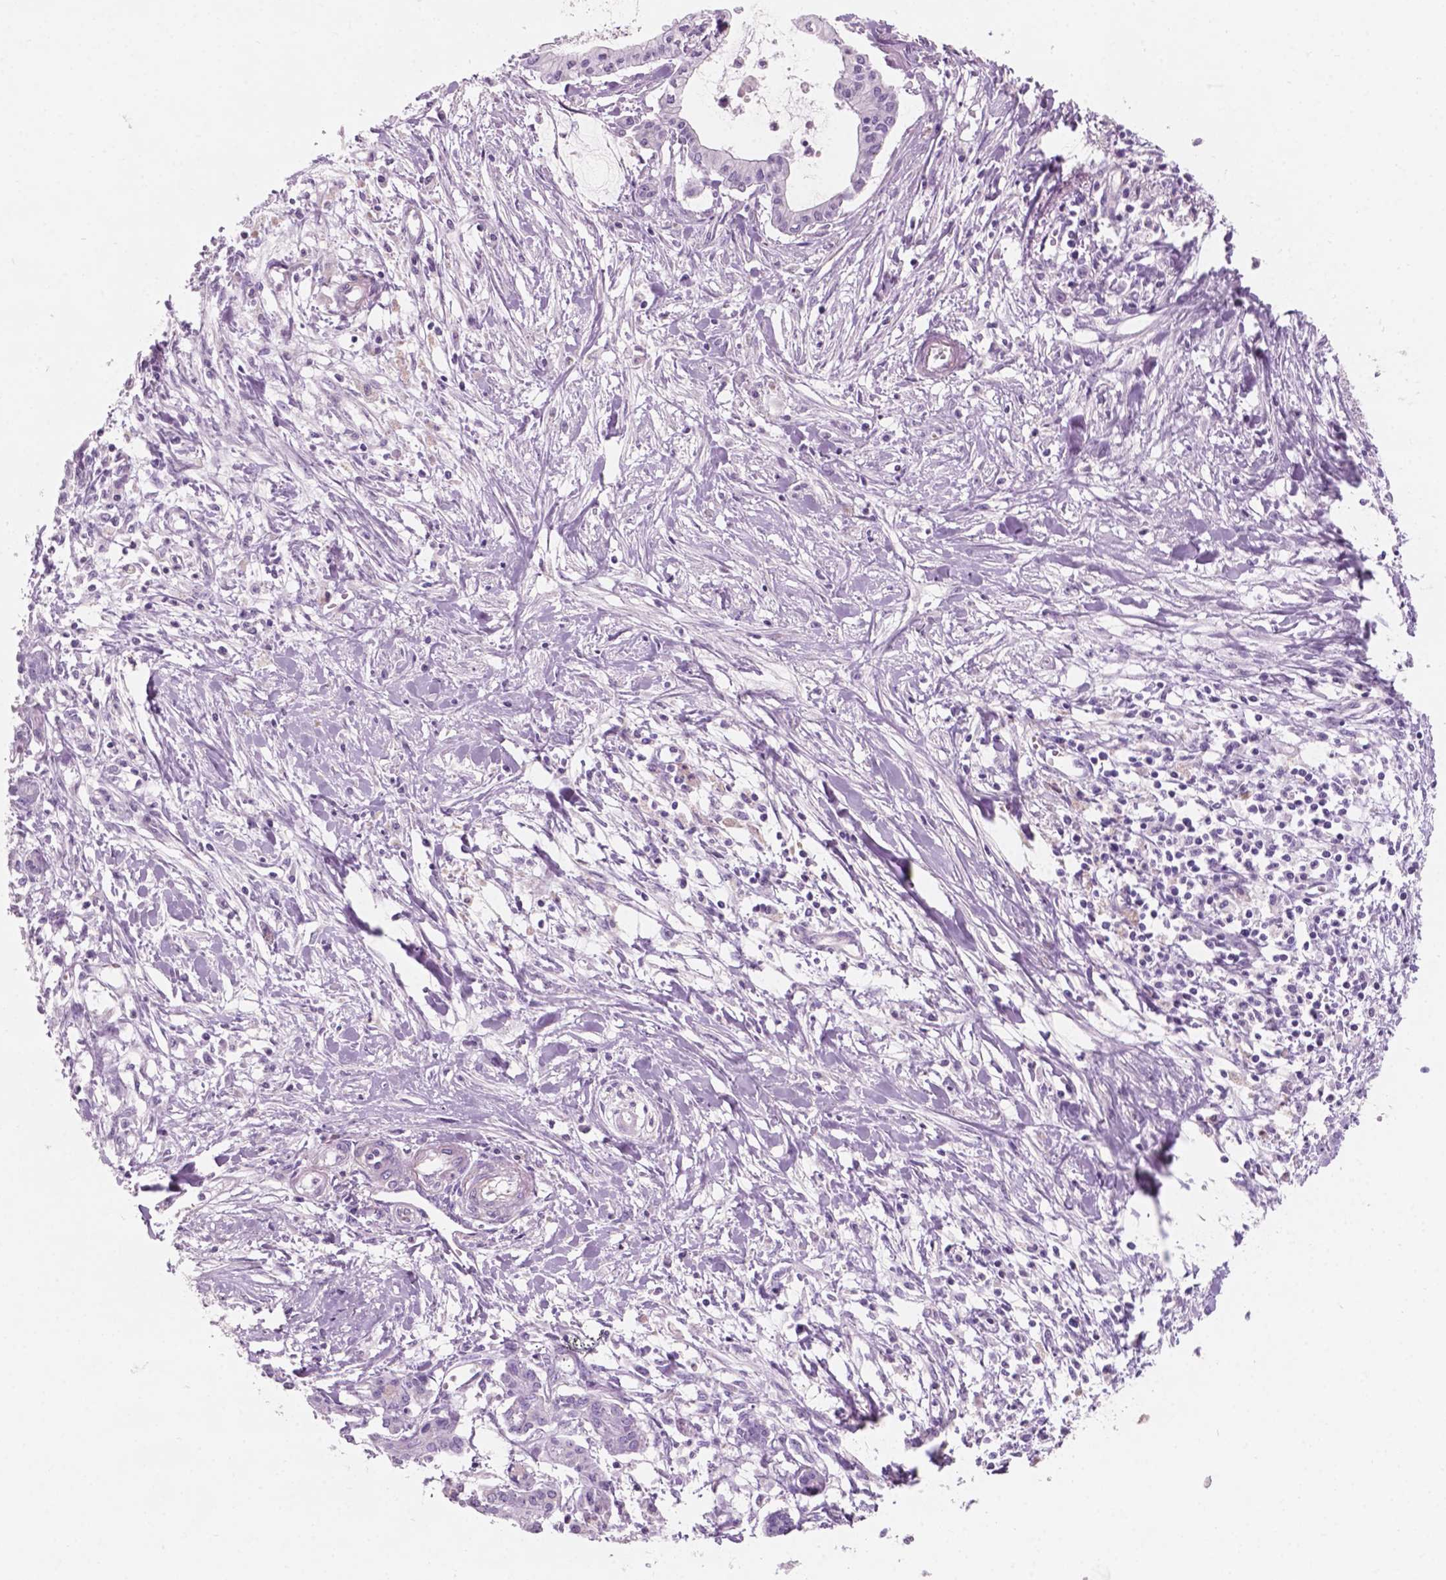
{"staining": {"intensity": "negative", "quantity": "none", "location": "none"}, "tissue": "pancreatic cancer", "cell_type": "Tumor cells", "image_type": "cancer", "snomed": [{"axis": "morphology", "description": "Adenocarcinoma, NOS"}, {"axis": "topography", "description": "Pancreas"}], "caption": "The histopathology image shows no staining of tumor cells in pancreatic cancer (adenocarcinoma).", "gene": "AWAT1", "patient": {"sex": "male", "age": 48}}